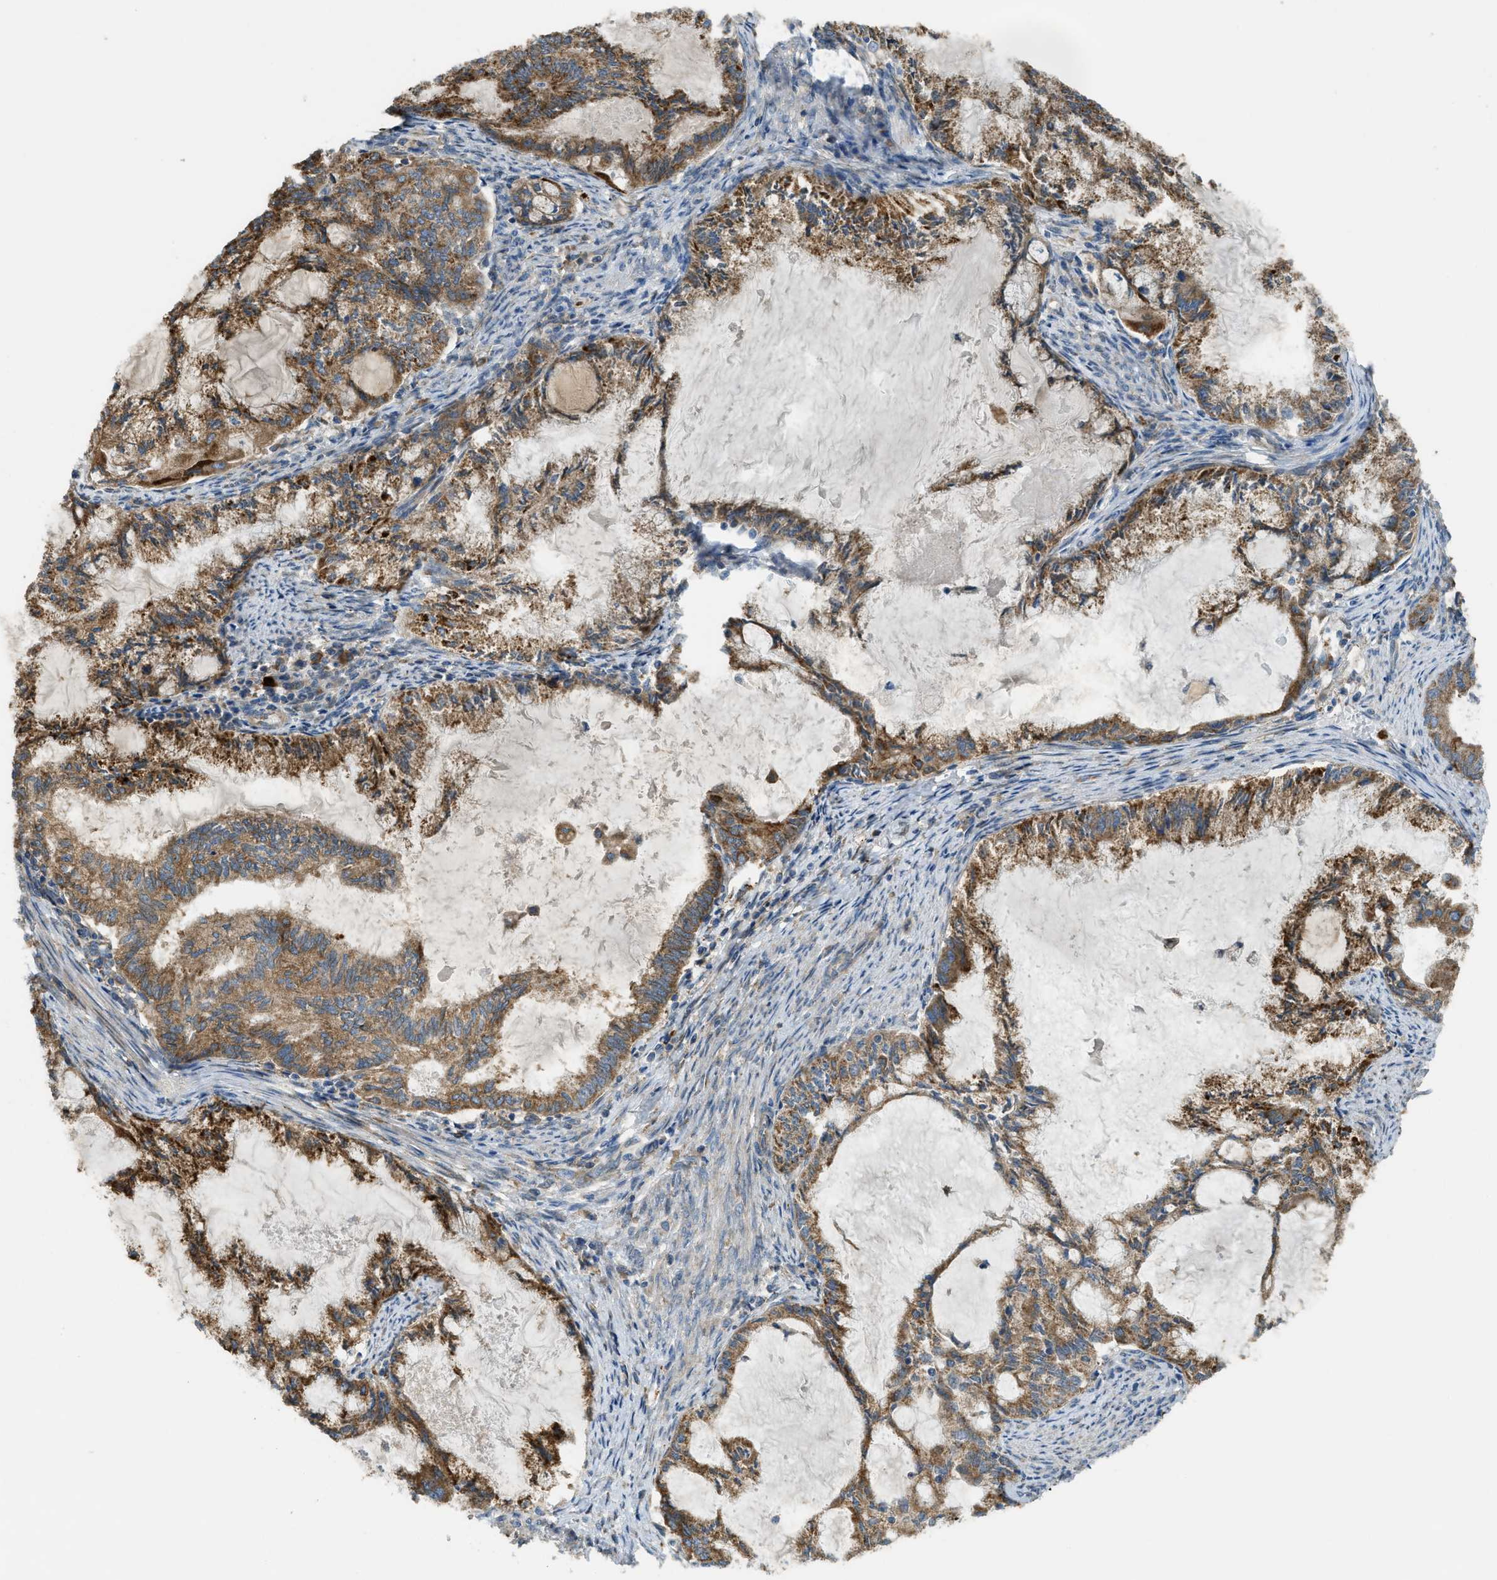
{"staining": {"intensity": "strong", "quantity": ">75%", "location": "cytoplasmic/membranous"}, "tissue": "endometrial cancer", "cell_type": "Tumor cells", "image_type": "cancer", "snomed": [{"axis": "morphology", "description": "Adenocarcinoma, NOS"}, {"axis": "topography", "description": "Endometrium"}], "caption": "Immunohistochemistry (IHC) of human endometrial cancer (adenocarcinoma) reveals high levels of strong cytoplasmic/membranous staining in approximately >75% of tumor cells.", "gene": "TMEM68", "patient": {"sex": "female", "age": 86}}